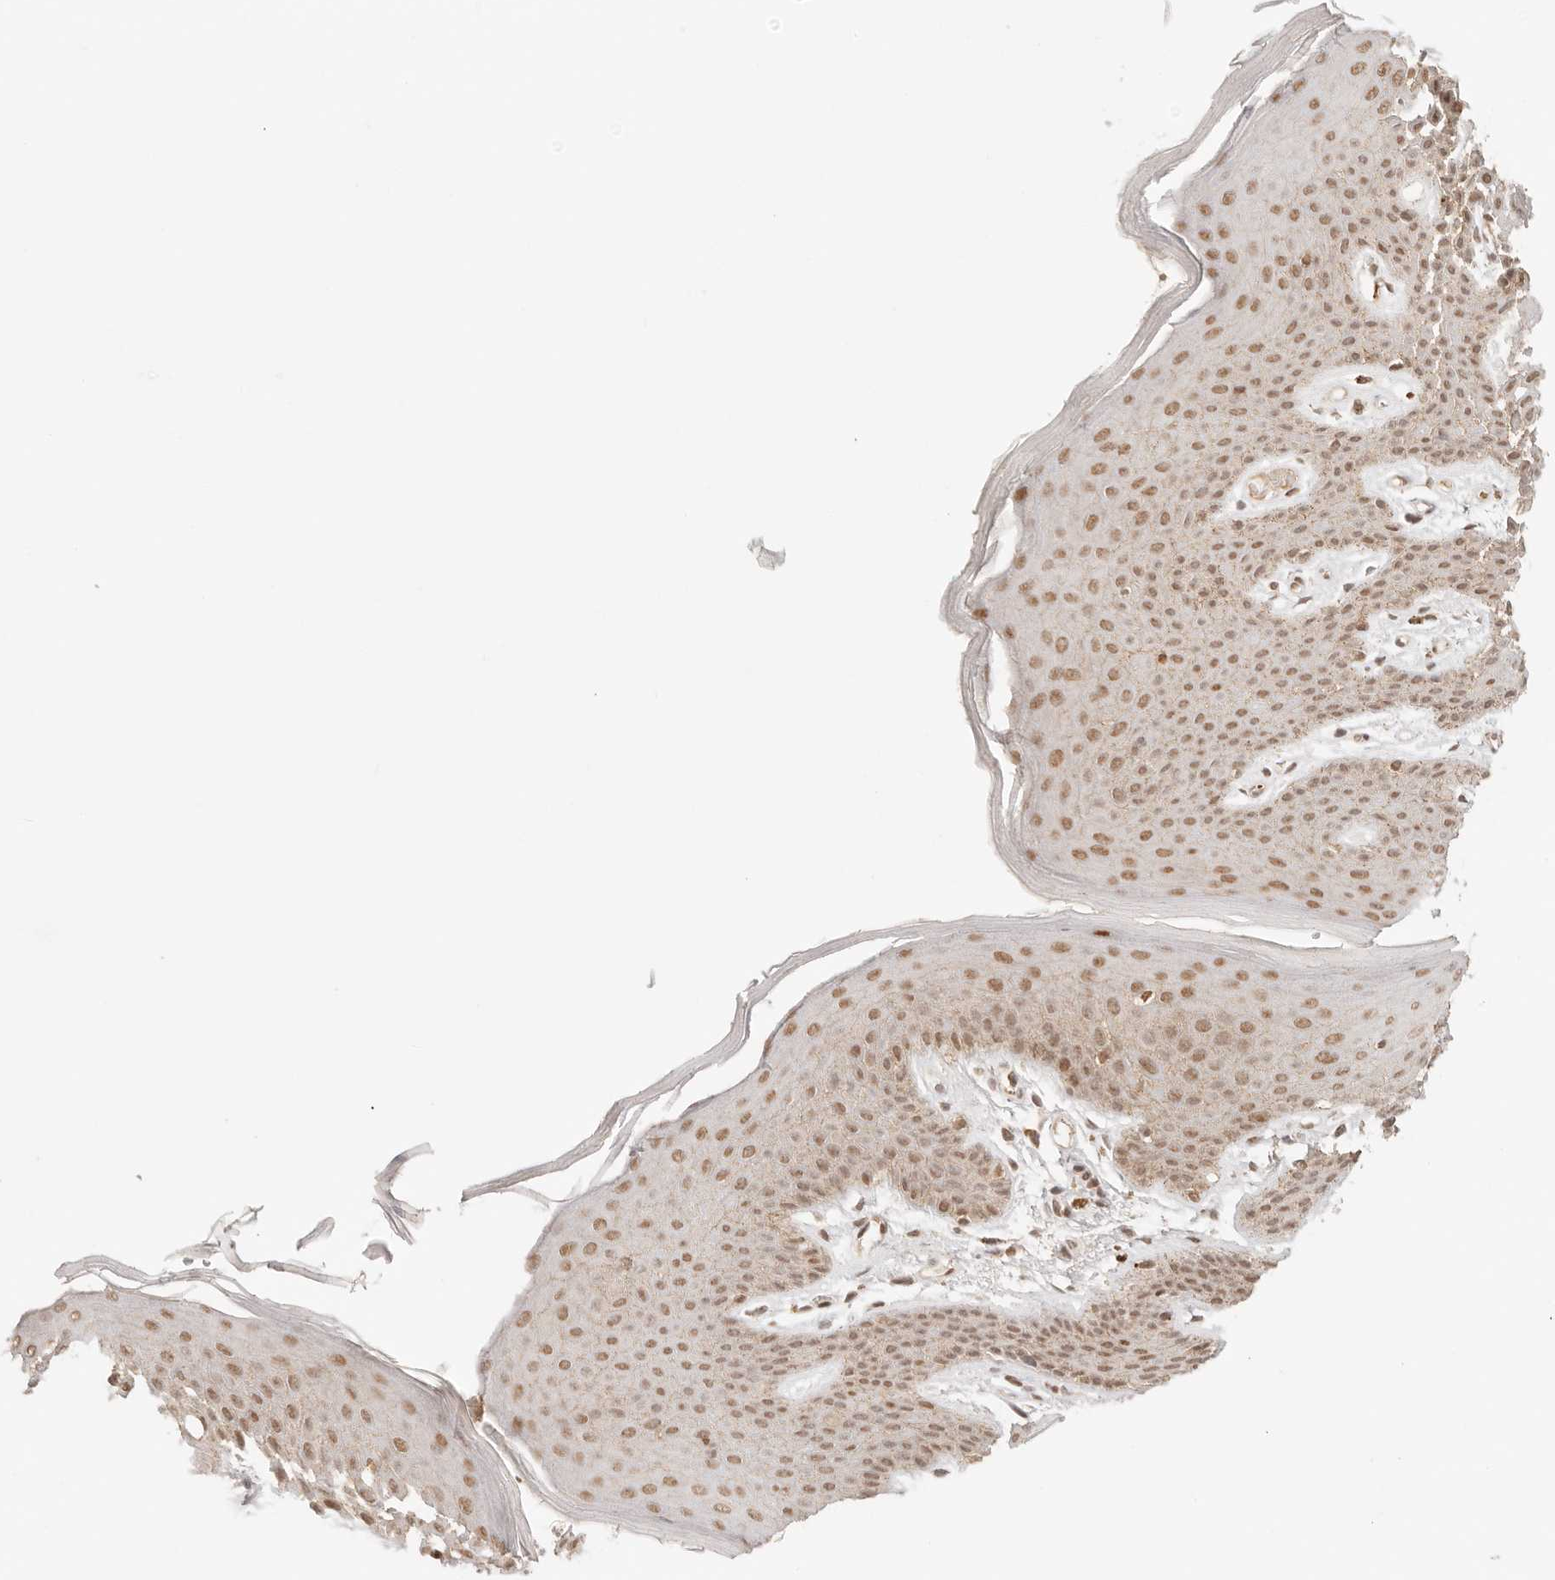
{"staining": {"intensity": "moderate", "quantity": ">75%", "location": "nuclear"}, "tissue": "skin", "cell_type": "Epidermal cells", "image_type": "normal", "snomed": [{"axis": "morphology", "description": "Normal tissue, NOS"}, {"axis": "topography", "description": "Anal"}], "caption": "Immunohistochemical staining of benign human skin displays medium levels of moderate nuclear staining in about >75% of epidermal cells.", "gene": "HOXC5", "patient": {"sex": "male", "age": 74}}